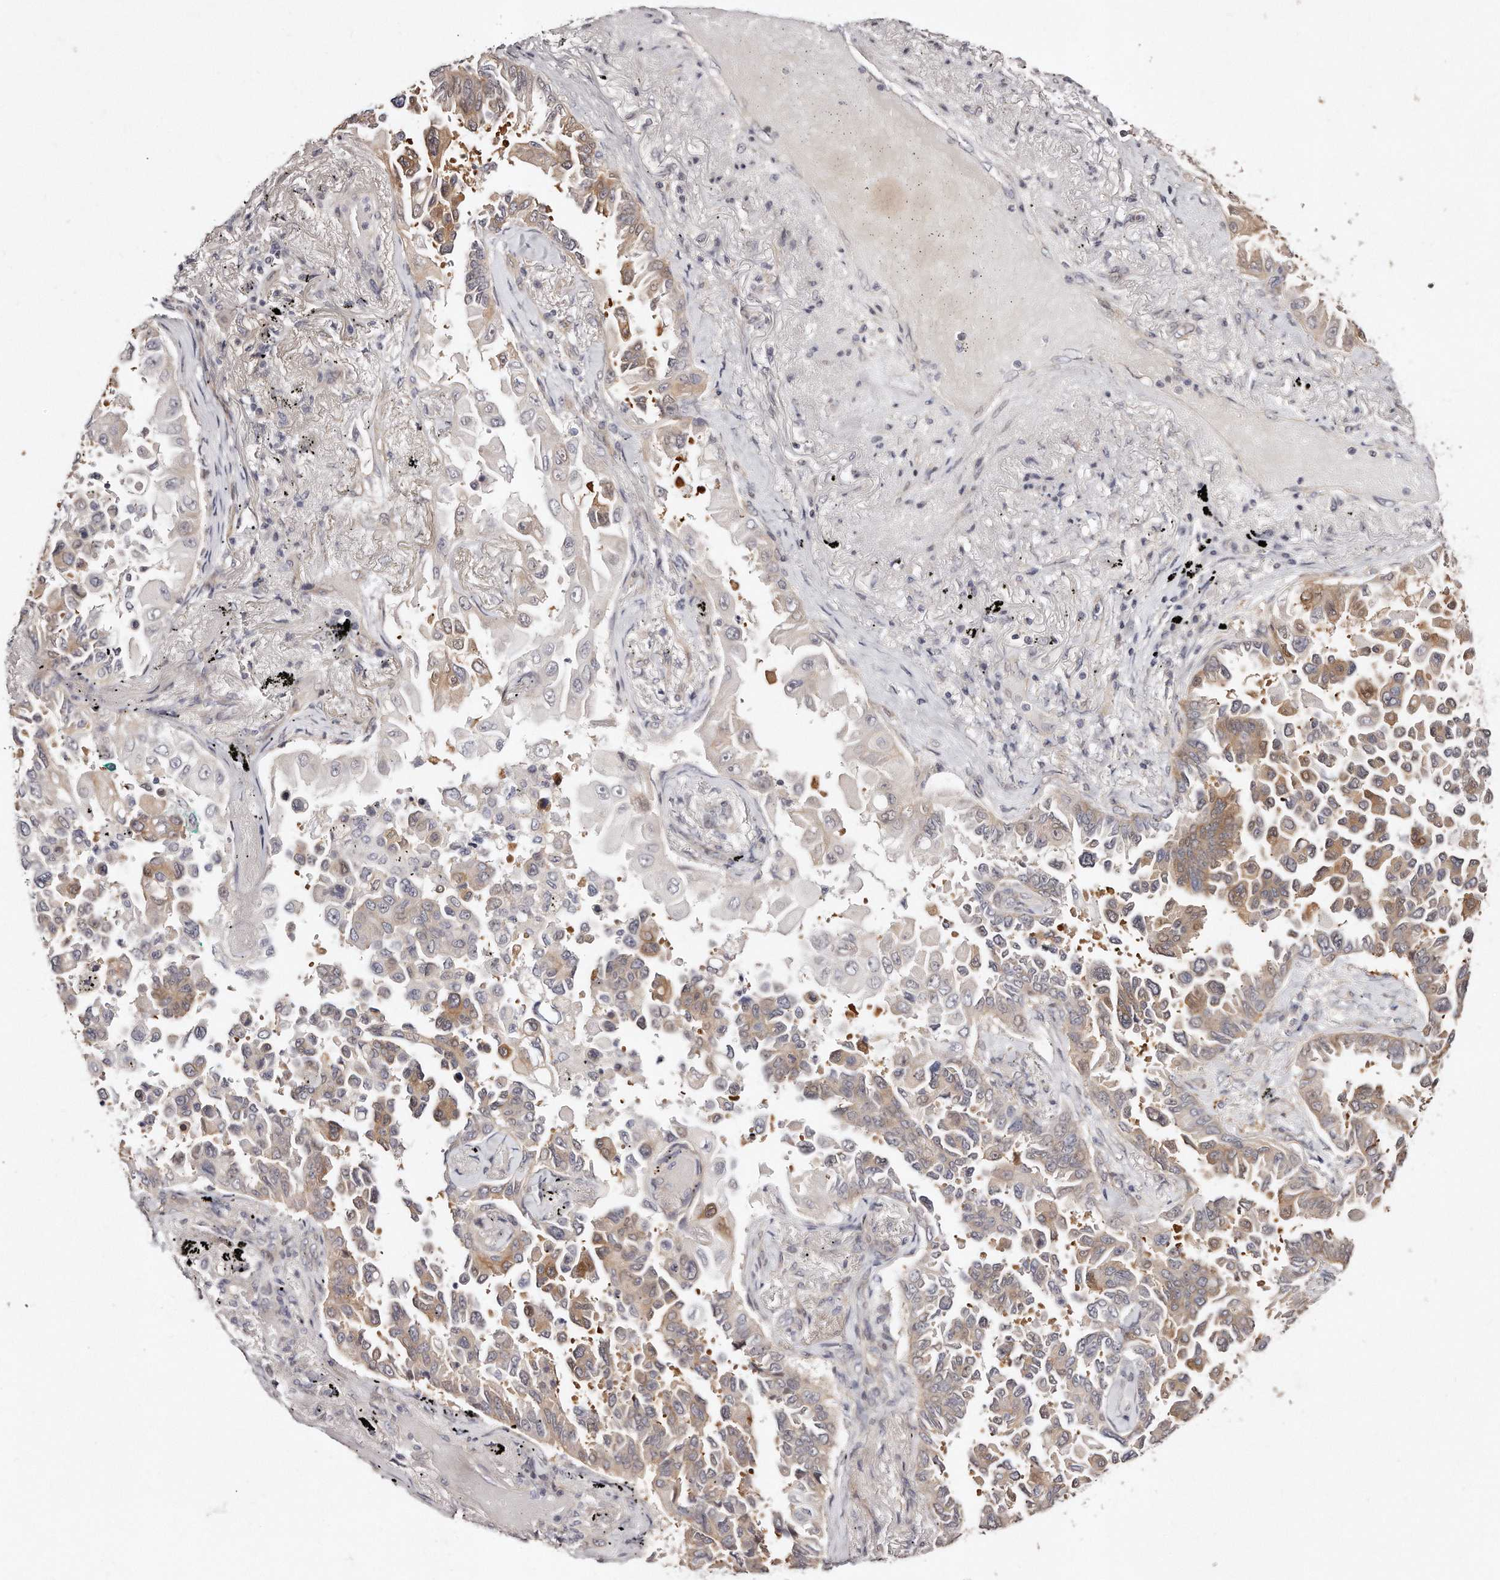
{"staining": {"intensity": "moderate", "quantity": "<25%", "location": "cytoplasmic/membranous"}, "tissue": "lung cancer", "cell_type": "Tumor cells", "image_type": "cancer", "snomed": [{"axis": "morphology", "description": "Adenocarcinoma, NOS"}, {"axis": "topography", "description": "Lung"}], "caption": "Tumor cells display low levels of moderate cytoplasmic/membranous staining in about <25% of cells in human lung cancer. Using DAB (brown) and hematoxylin (blue) stains, captured at high magnification using brightfield microscopy.", "gene": "CASZ1", "patient": {"sex": "female", "age": 67}}